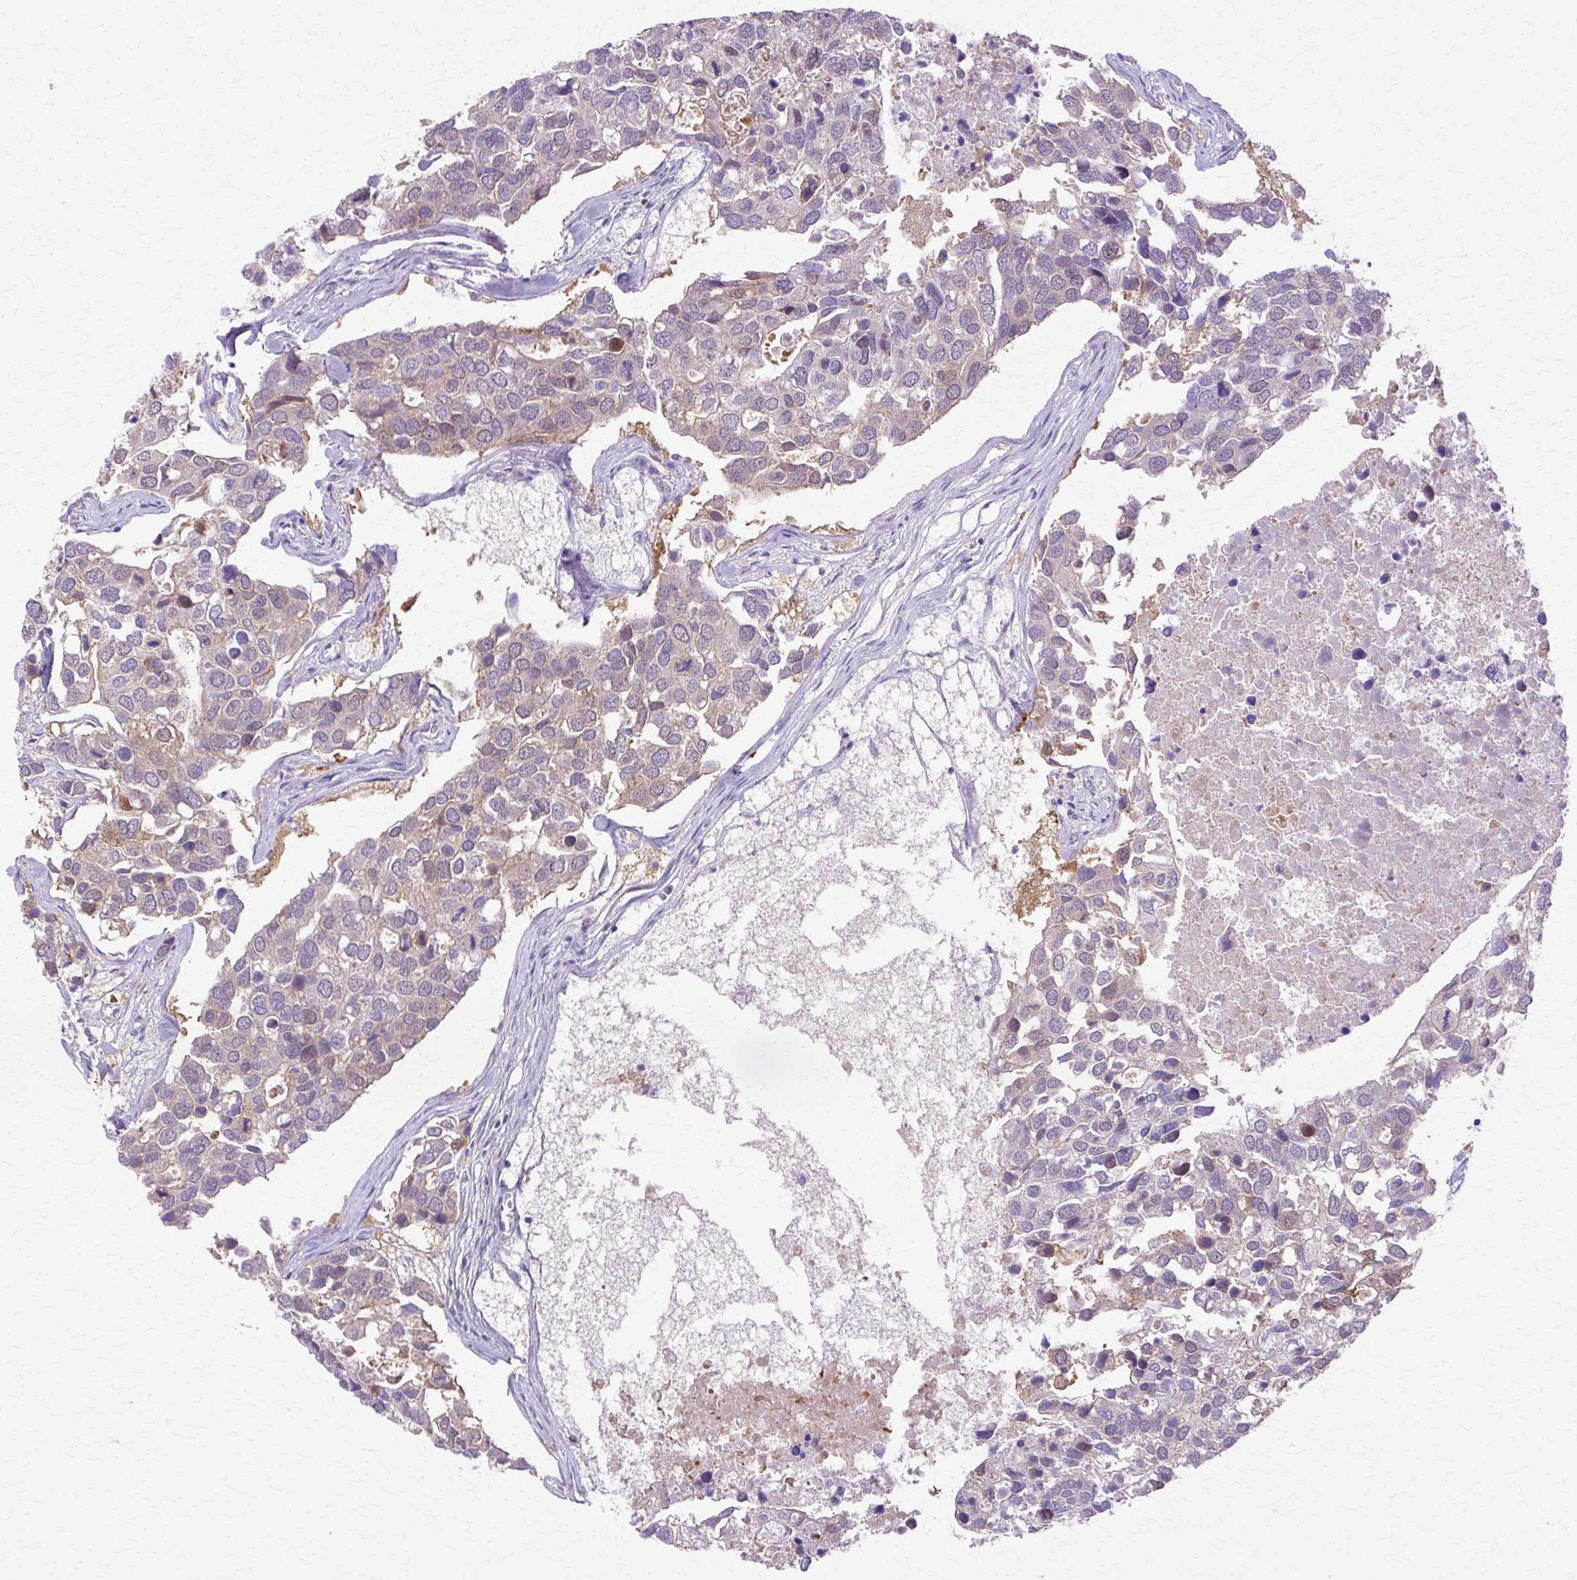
{"staining": {"intensity": "weak", "quantity": "<25%", "location": "cytoplasmic/membranous,nuclear"}, "tissue": "breast cancer", "cell_type": "Tumor cells", "image_type": "cancer", "snomed": [{"axis": "morphology", "description": "Duct carcinoma"}, {"axis": "topography", "description": "Breast"}], "caption": "Tumor cells are negative for protein expression in human breast invasive ductal carcinoma. Brightfield microscopy of immunohistochemistry stained with DAB (3,3'-diaminobenzidine) (brown) and hematoxylin (blue), captured at high magnification.", "gene": "HSPA8", "patient": {"sex": "female", "age": 83}}